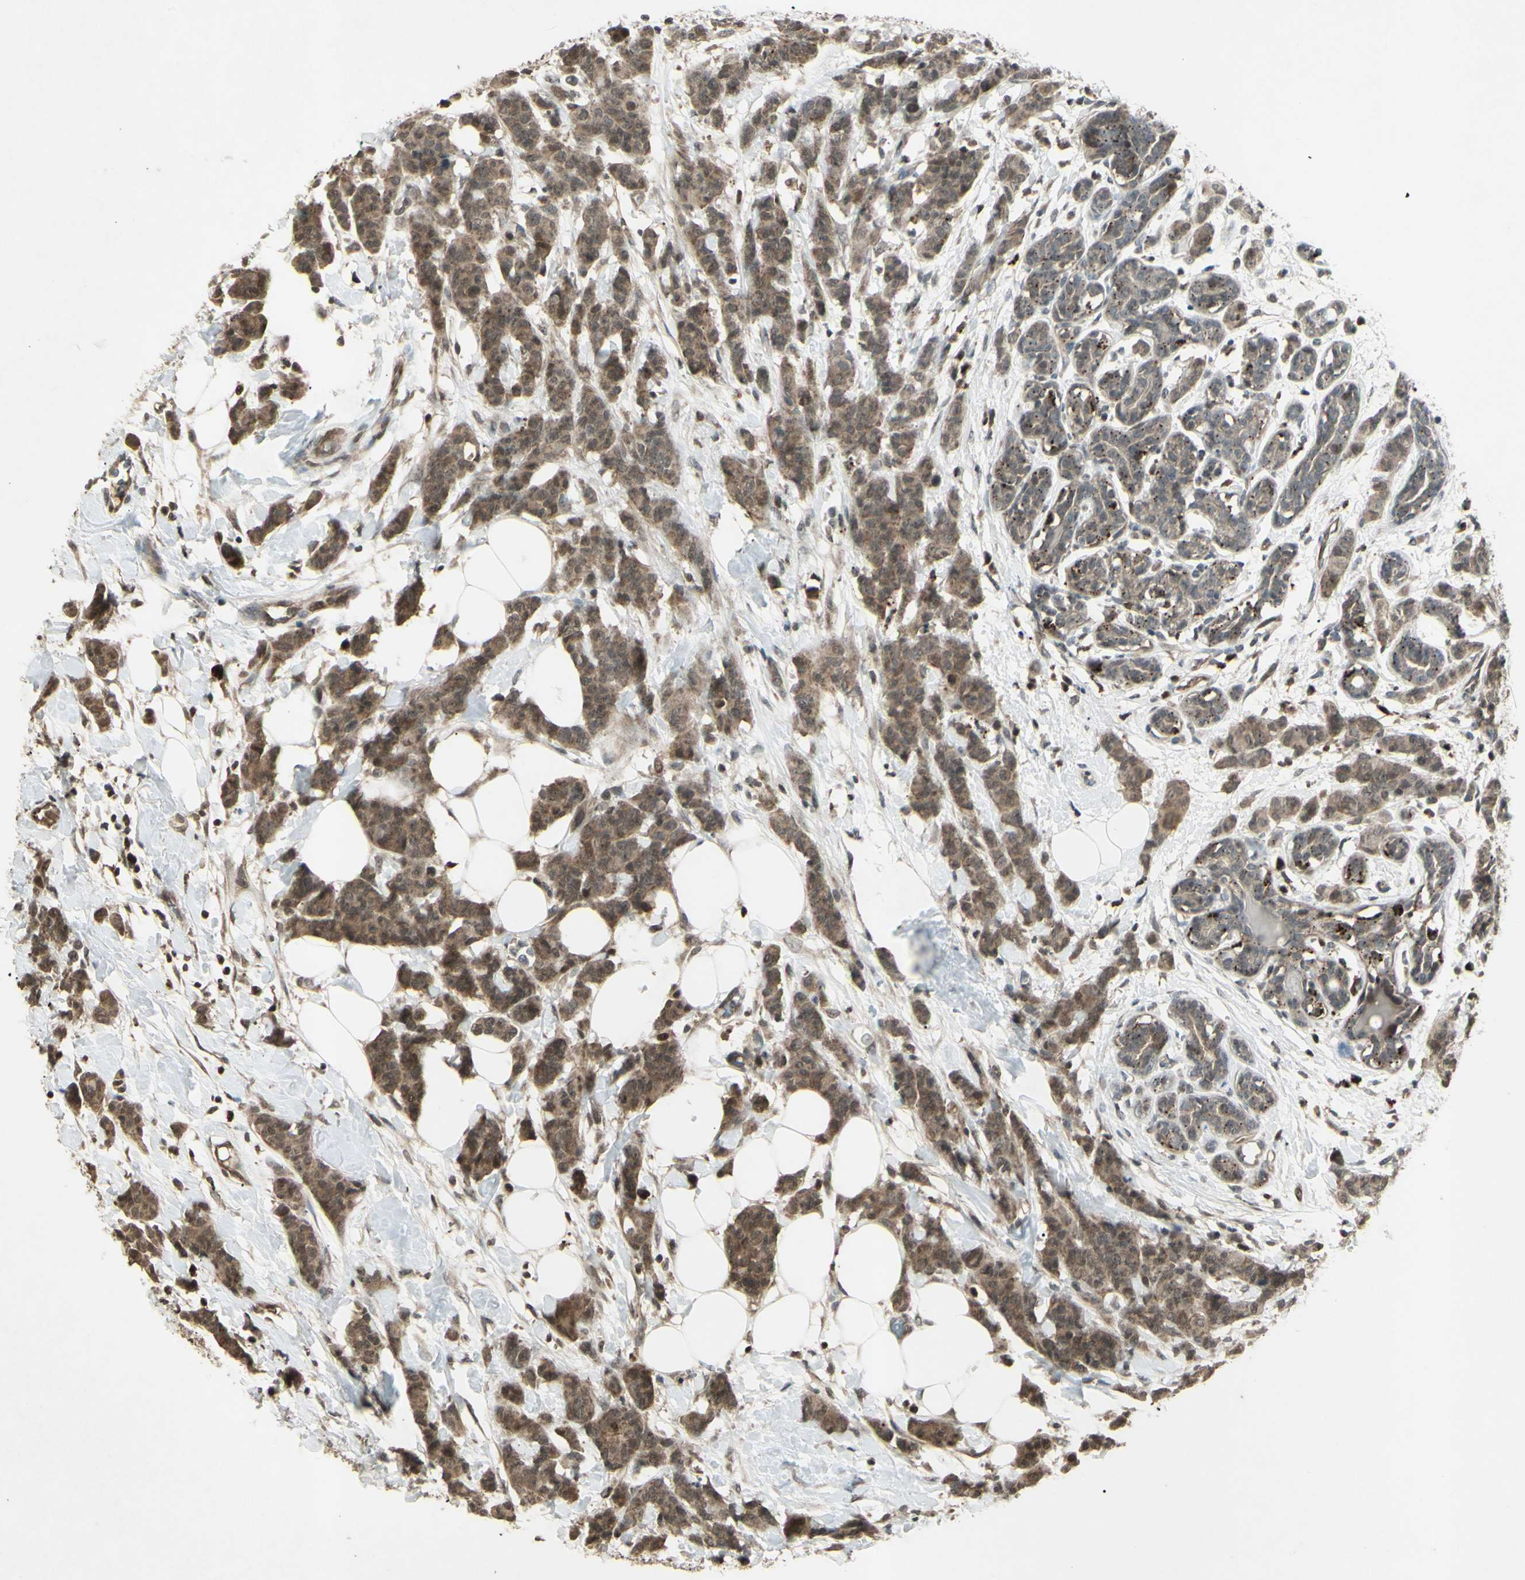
{"staining": {"intensity": "moderate", "quantity": ">75%", "location": "cytoplasmic/membranous"}, "tissue": "breast cancer", "cell_type": "Tumor cells", "image_type": "cancer", "snomed": [{"axis": "morphology", "description": "Normal tissue, NOS"}, {"axis": "morphology", "description": "Duct carcinoma"}, {"axis": "topography", "description": "Breast"}], "caption": "Human breast invasive ductal carcinoma stained for a protein (brown) exhibits moderate cytoplasmic/membranous positive staining in about >75% of tumor cells.", "gene": "BLNK", "patient": {"sex": "female", "age": 40}}